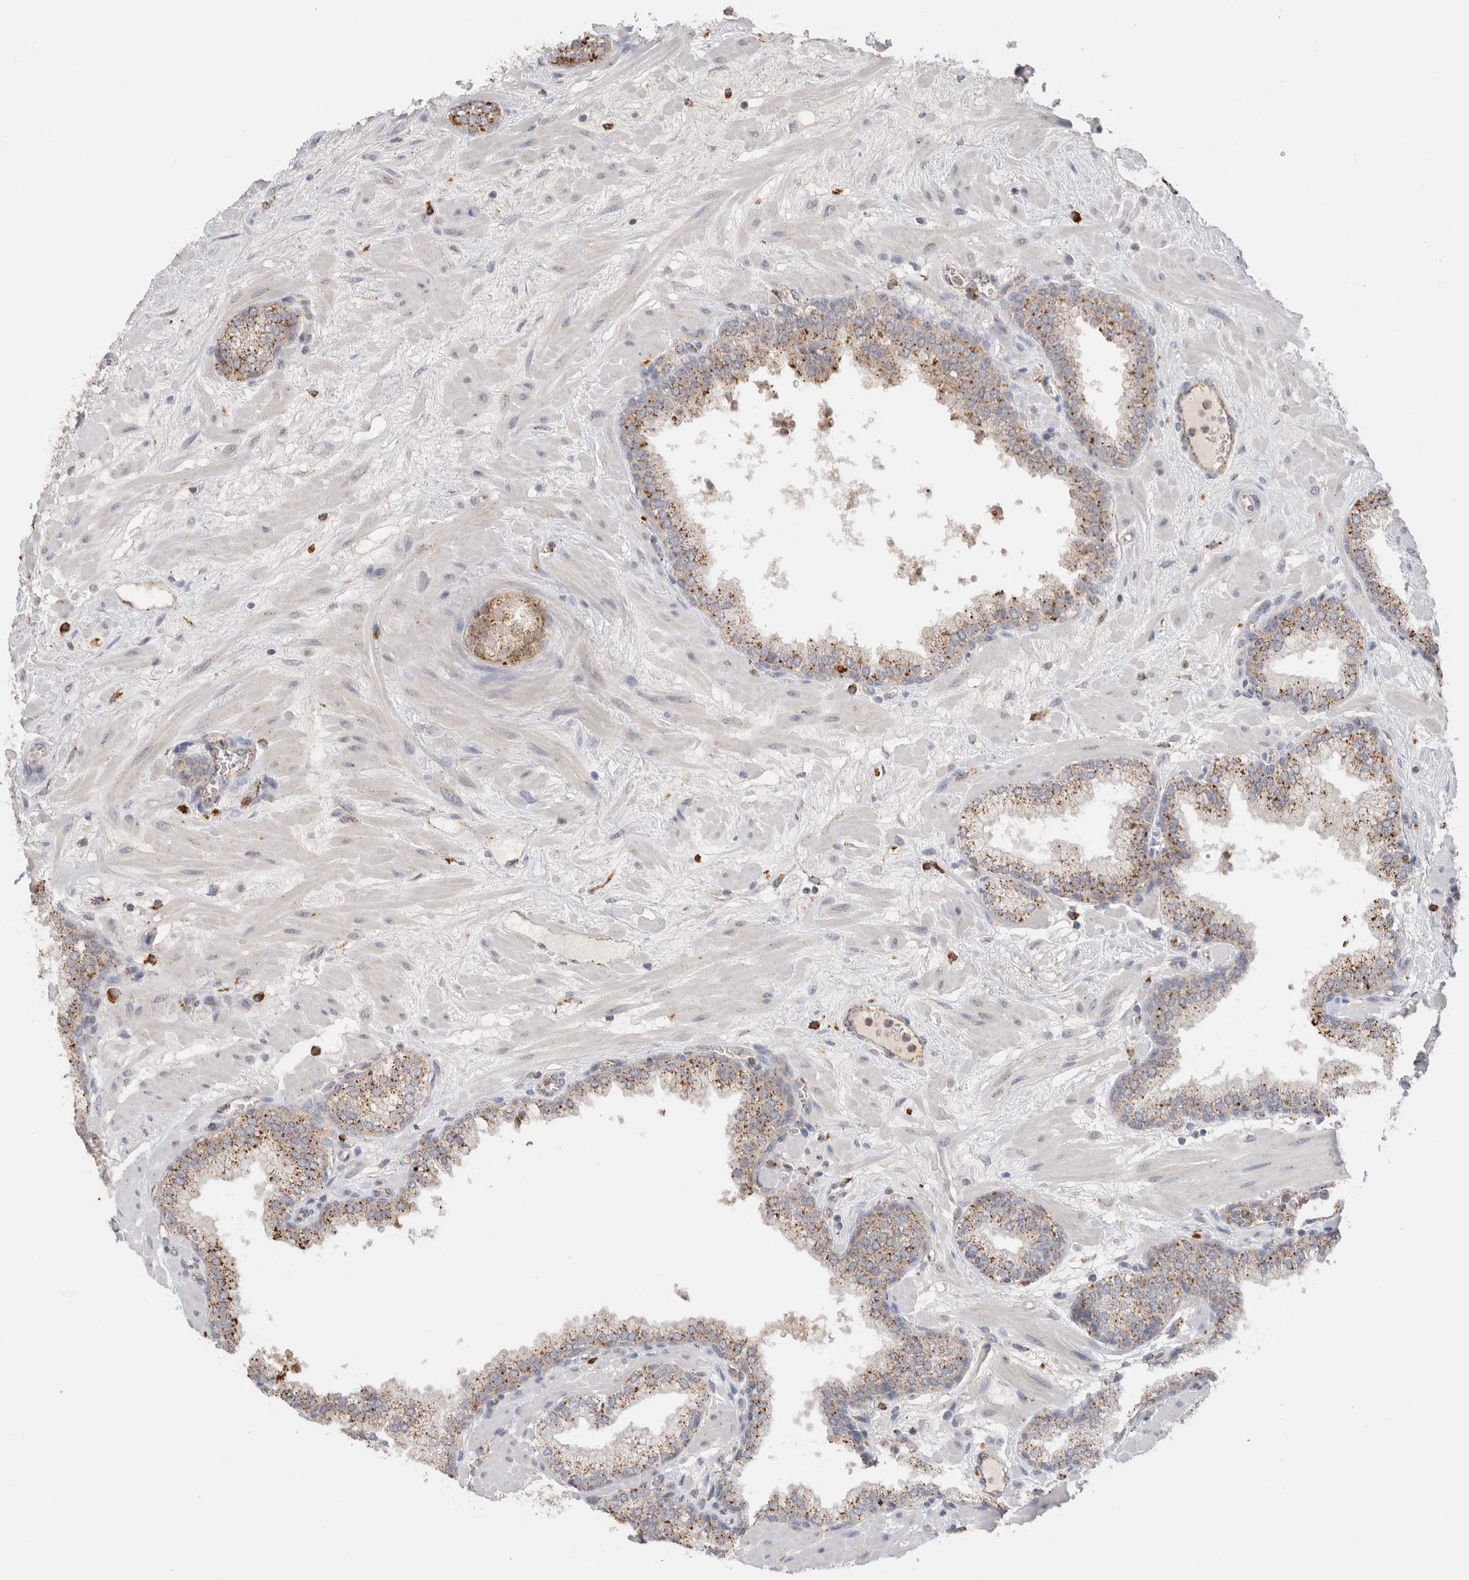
{"staining": {"intensity": "strong", "quantity": "25%-75%", "location": "cytoplasmic/membranous"}, "tissue": "prostate", "cell_type": "Glandular cells", "image_type": "normal", "snomed": [{"axis": "morphology", "description": "Normal tissue, NOS"}, {"axis": "morphology", "description": "Urothelial carcinoma, Low grade"}, {"axis": "topography", "description": "Urinary bladder"}, {"axis": "topography", "description": "Prostate"}], "caption": "Prostate was stained to show a protein in brown. There is high levels of strong cytoplasmic/membranous staining in about 25%-75% of glandular cells. The staining was performed using DAB (3,3'-diaminobenzidine), with brown indicating positive protein expression. Nuclei are stained blue with hematoxylin.", "gene": "GNS", "patient": {"sex": "male", "age": 60}}